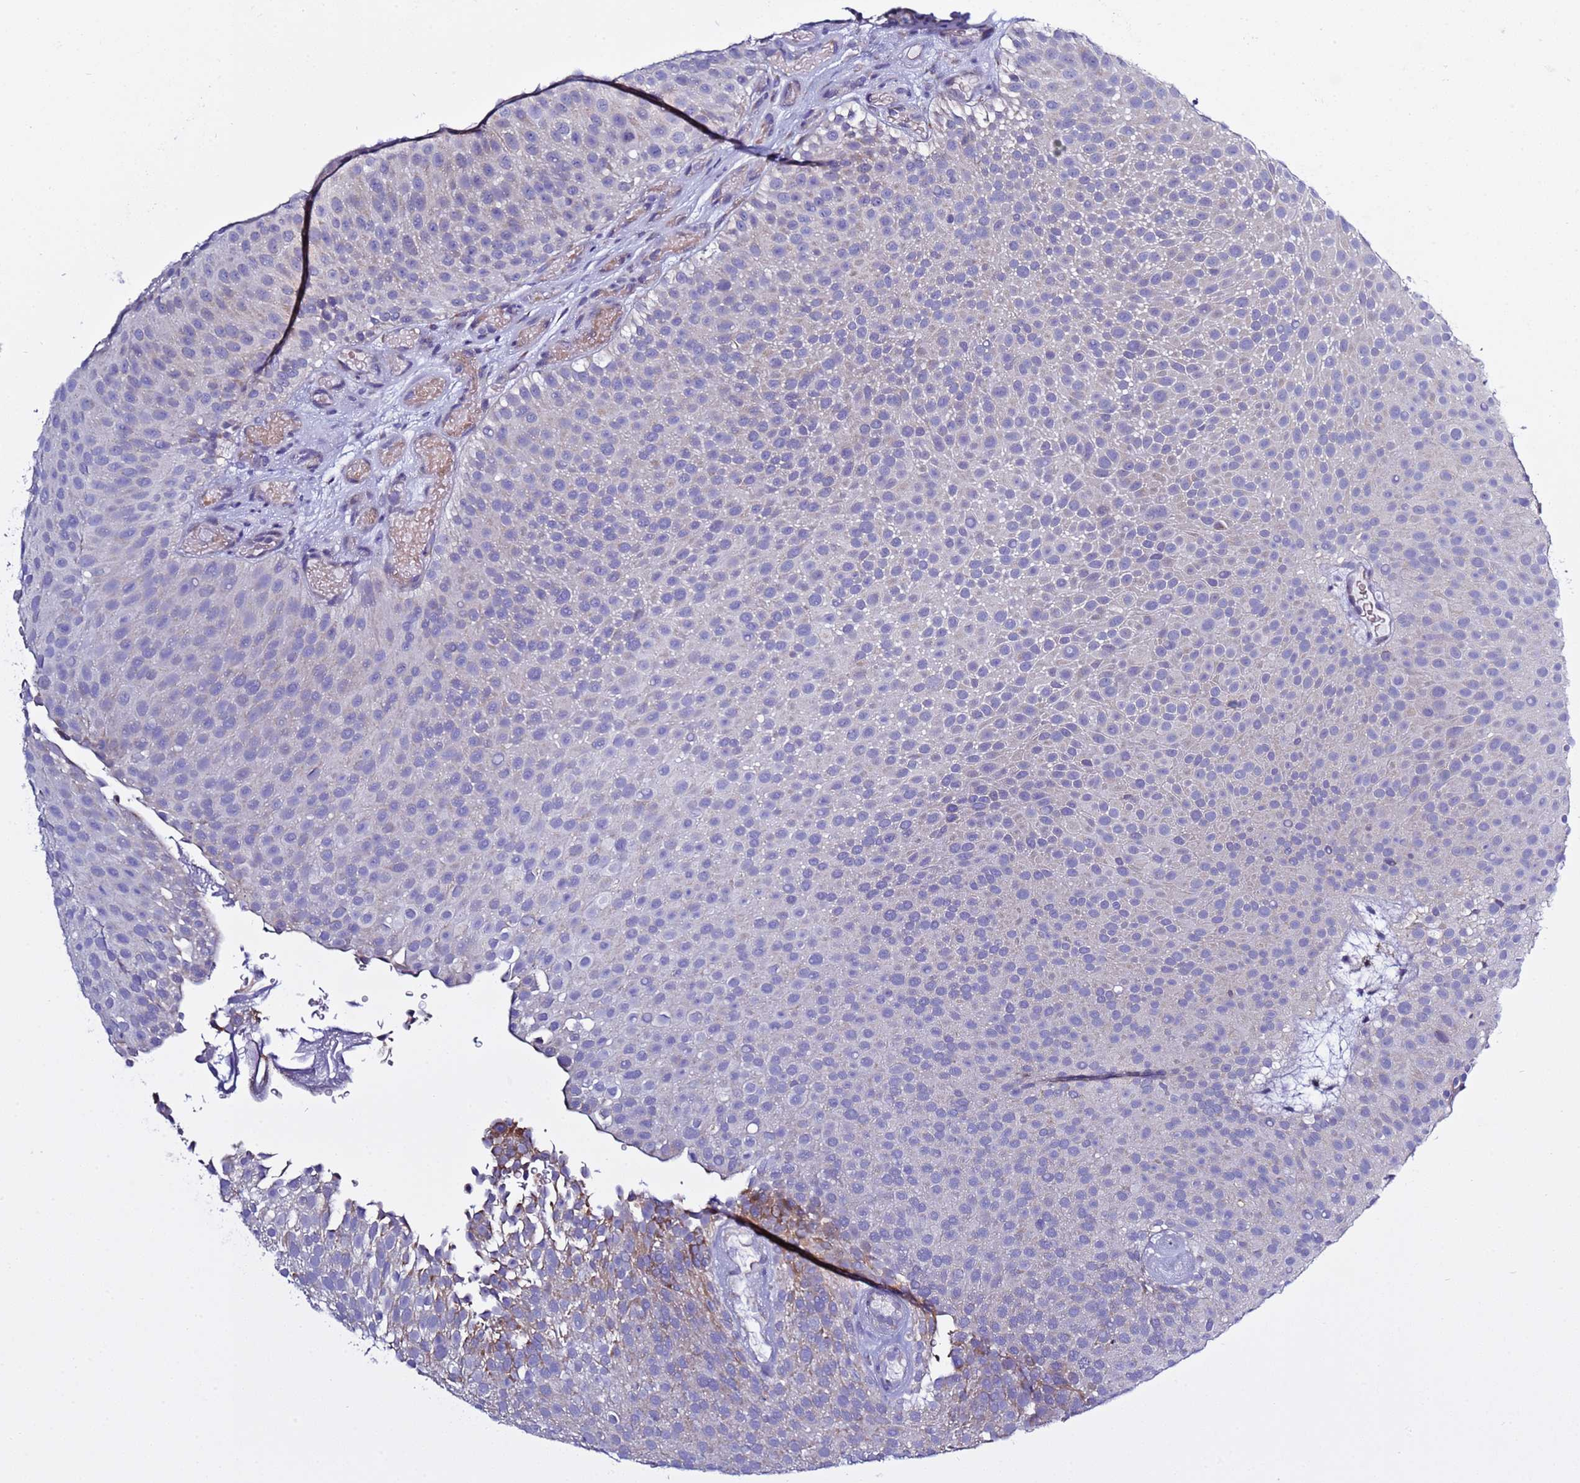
{"staining": {"intensity": "negative", "quantity": "none", "location": "none"}, "tissue": "urothelial cancer", "cell_type": "Tumor cells", "image_type": "cancer", "snomed": [{"axis": "morphology", "description": "Urothelial carcinoma, Low grade"}, {"axis": "topography", "description": "Urinary bladder"}], "caption": "A high-resolution micrograph shows immunohistochemistry staining of urothelial carcinoma (low-grade), which displays no significant positivity in tumor cells.", "gene": "ABHD17B", "patient": {"sex": "male", "age": 78}}